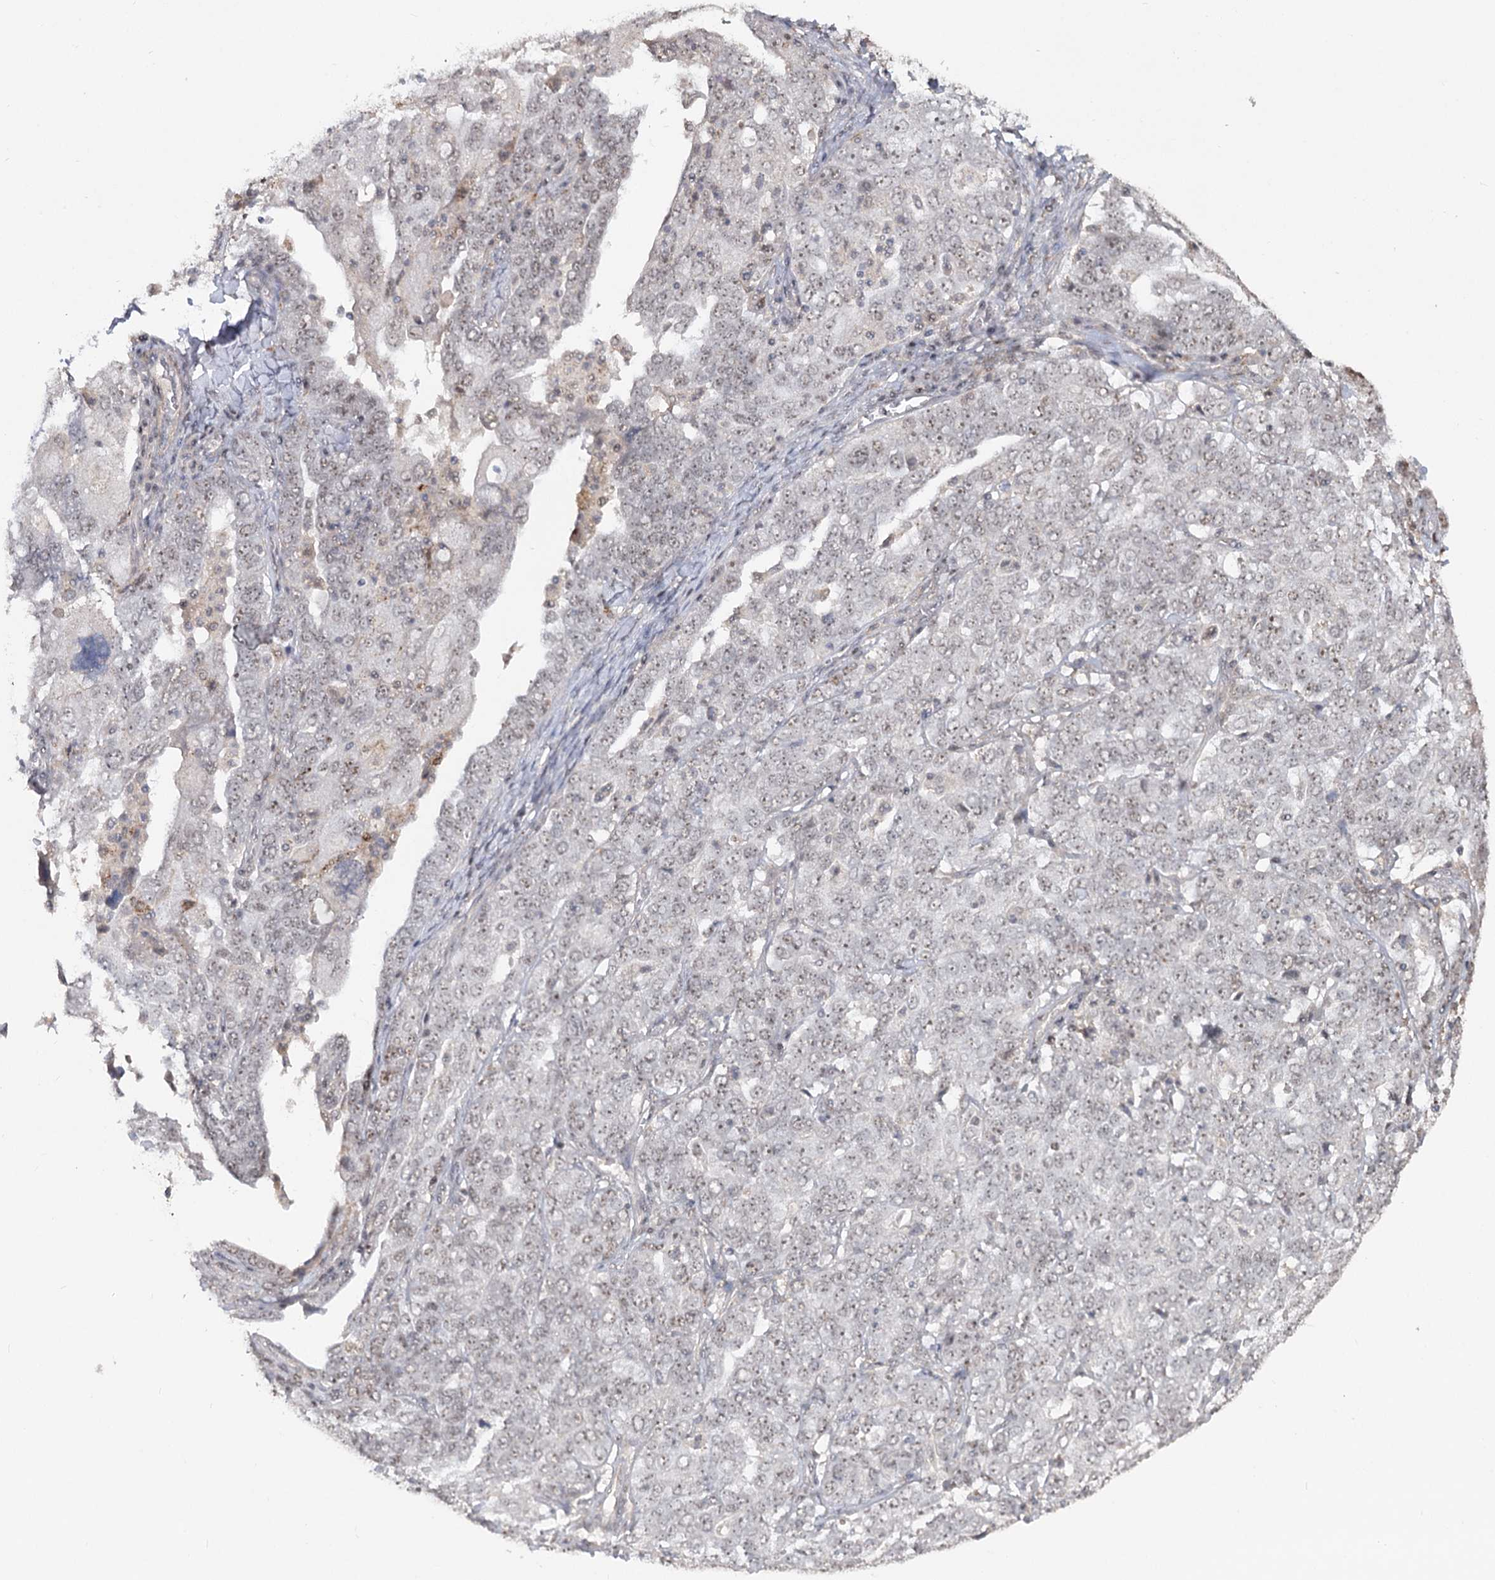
{"staining": {"intensity": "negative", "quantity": "none", "location": "none"}, "tissue": "ovarian cancer", "cell_type": "Tumor cells", "image_type": "cancer", "snomed": [{"axis": "morphology", "description": "Carcinoma, endometroid"}, {"axis": "topography", "description": "Ovary"}], "caption": "Protein analysis of ovarian cancer exhibits no significant expression in tumor cells.", "gene": "ZSCAN23", "patient": {"sex": "female", "age": 62}}